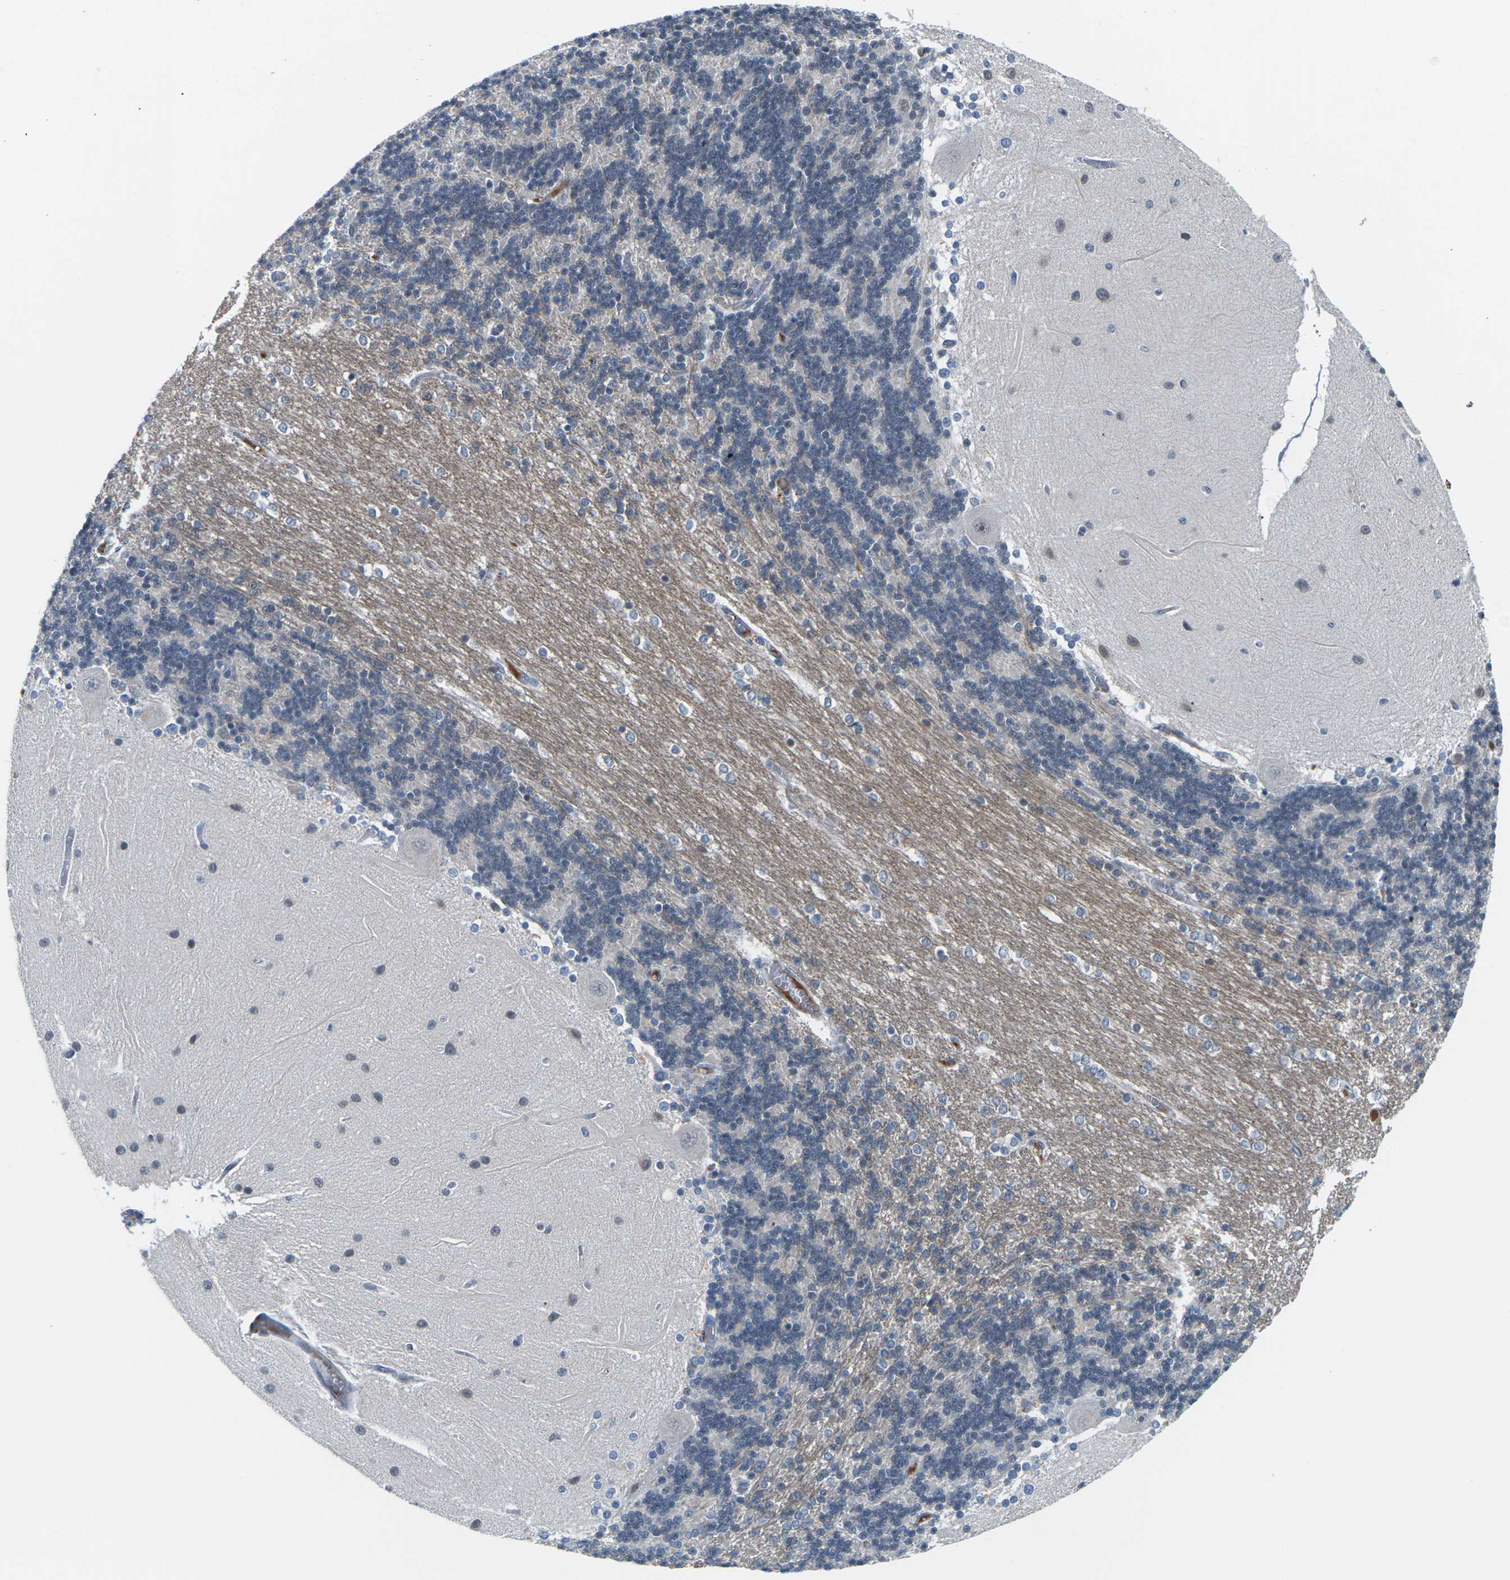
{"staining": {"intensity": "weak", "quantity": "<25%", "location": "cytoplasmic/membranous,nuclear"}, "tissue": "cerebellum", "cell_type": "Cells in granular layer", "image_type": "normal", "snomed": [{"axis": "morphology", "description": "Normal tissue, NOS"}, {"axis": "topography", "description": "Cerebellum"}], "caption": "A micrograph of cerebellum stained for a protein displays no brown staining in cells in granular layer.", "gene": "PKP2", "patient": {"sex": "female", "age": 54}}